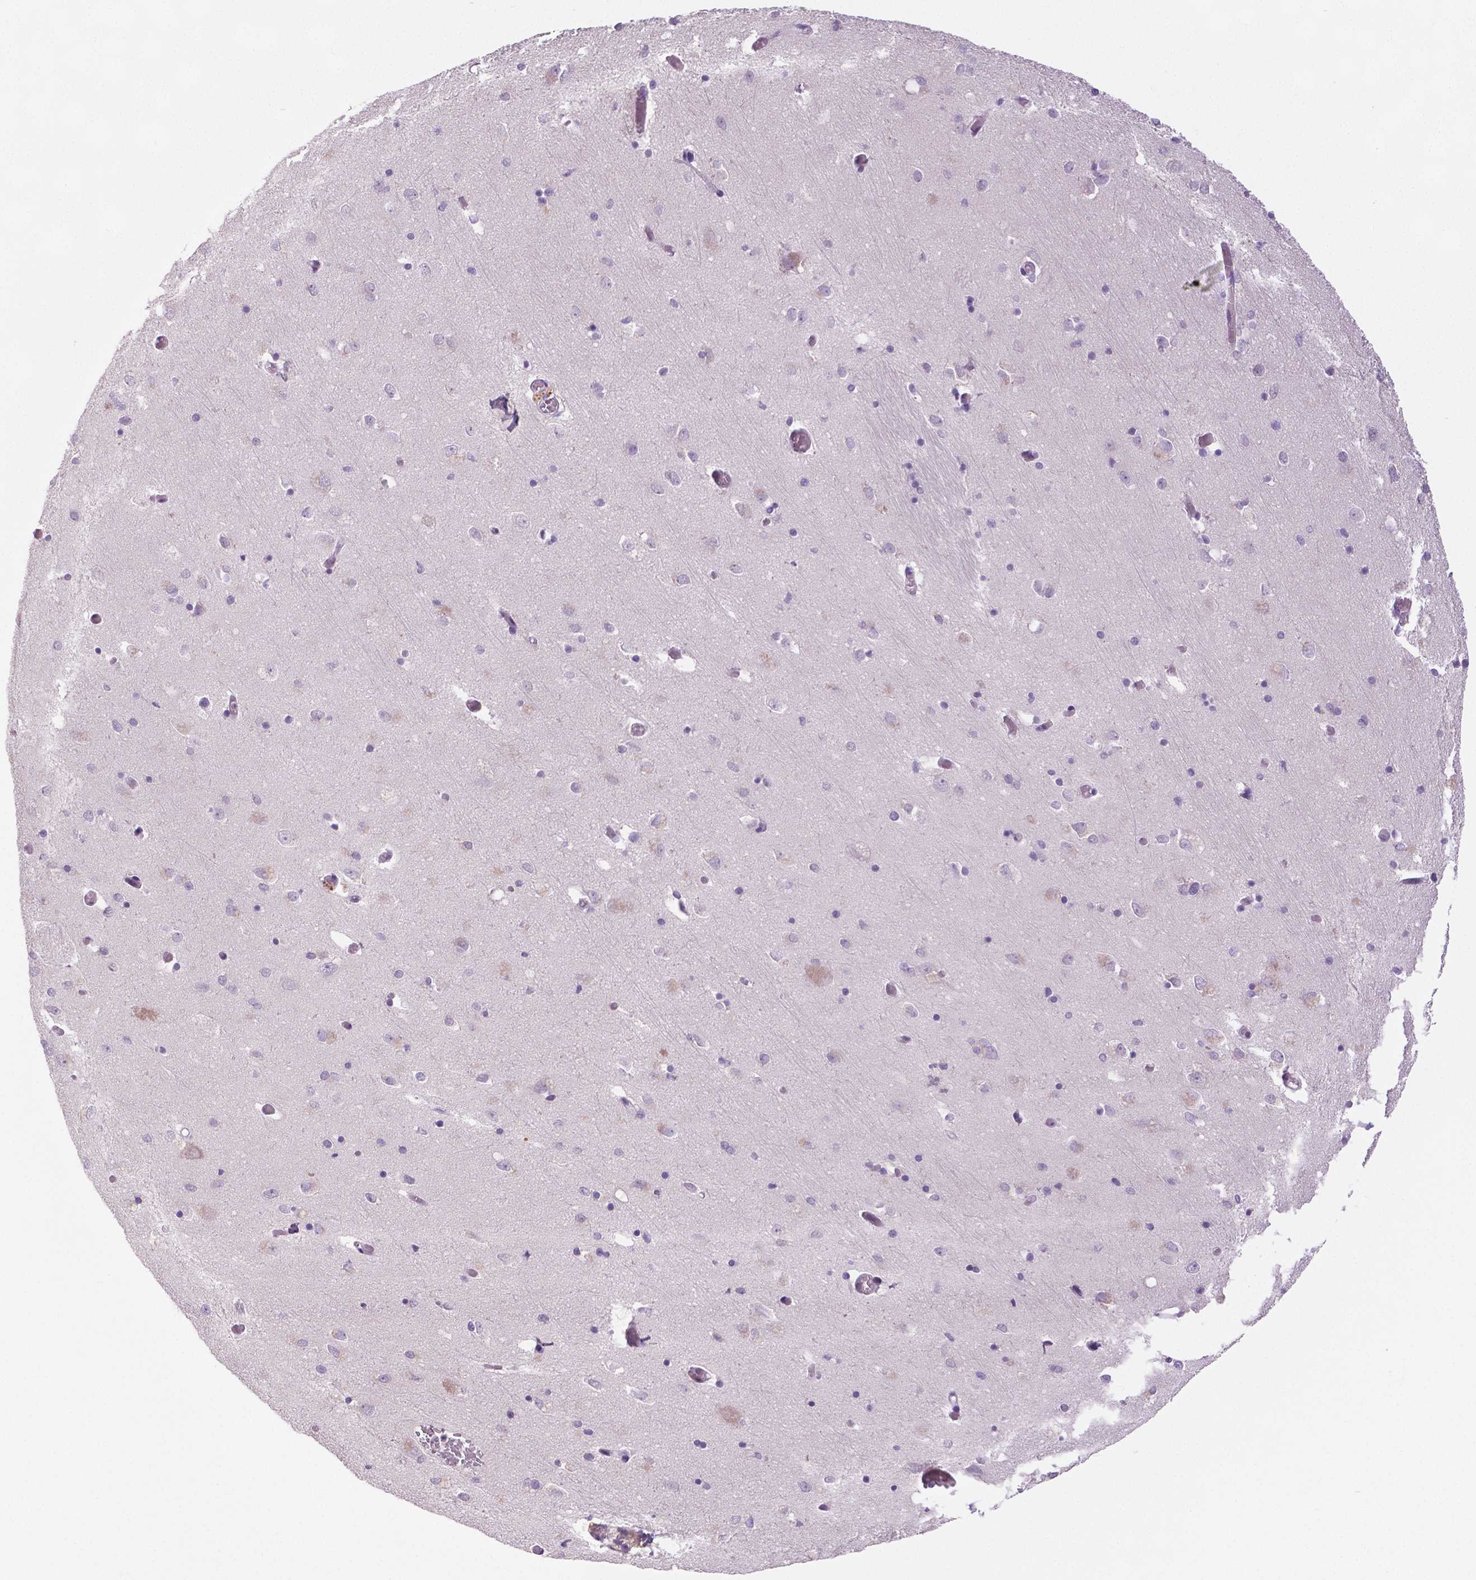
{"staining": {"intensity": "negative", "quantity": "none", "location": "none"}, "tissue": "caudate", "cell_type": "Glial cells", "image_type": "normal", "snomed": [{"axis": "morphology", "description": "Normal tissue, NOS"}, {"axis": "topography", "description": "Lateral ventricle wall"}, {"axis": "topography", "description": "Hippocampus"}], "caption": "Glial cells are negative for protein expression in normal human caudate. The staining was performed using DAB (3,3'-diaminobenzidine) to visualize the protein expression in brown, while the nuclei were stained in blue with hematoxylin (Magnification: 20x).", "gene": "DNAH12", "patient": {"sex": "female", "age": 63}}